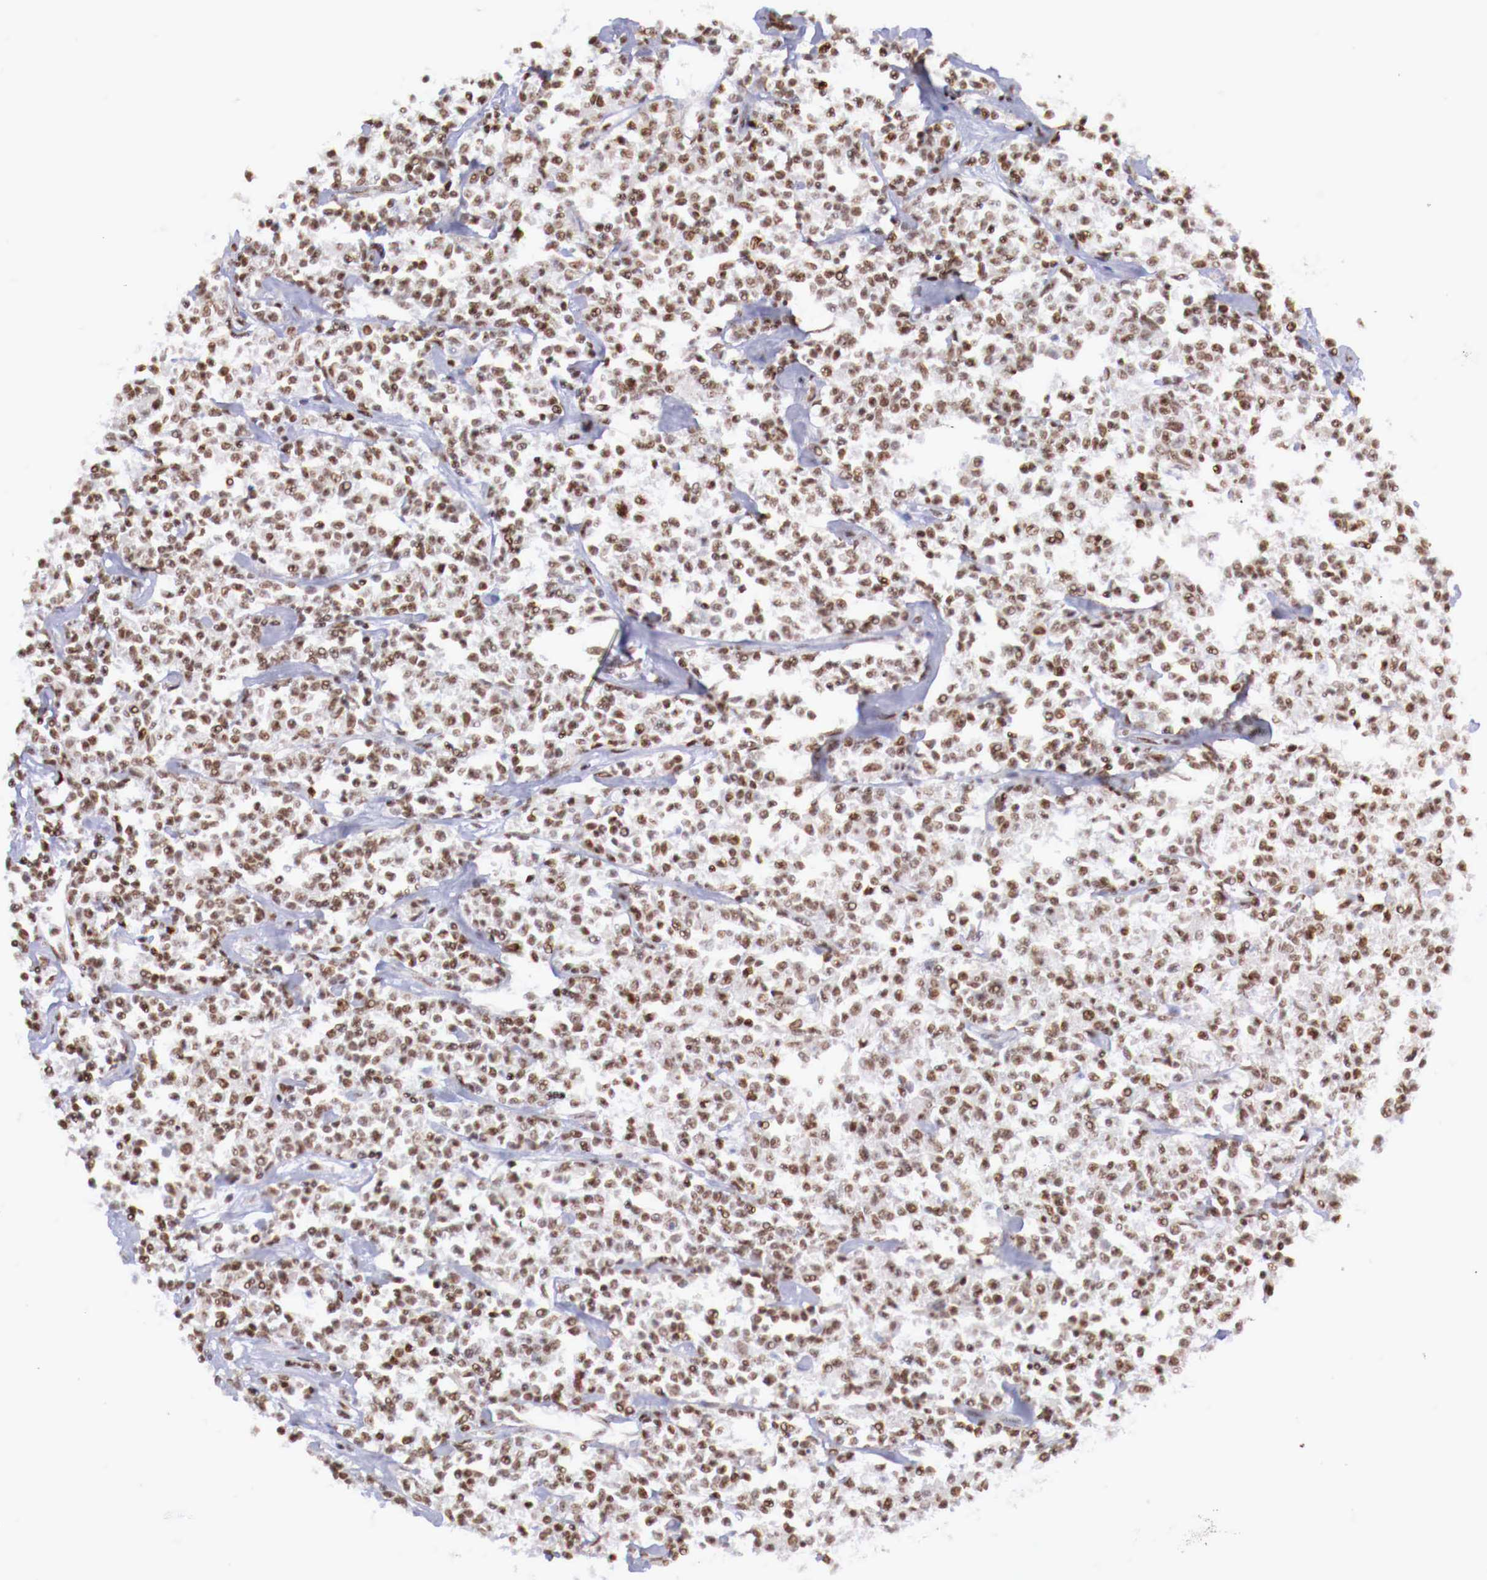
{"staining": {"intensity": "moderate", "quantity": ">75%", "location": "nuclear"}, "tissue": "lymphoma", "cell_type": "Tumor cells", "image_type": "cancer", "snomed": [{"axis": "morphology", "description": "Malignant lymphoma, non-Hodgkin's type, Low grade"}, {"axis": "topography", "description": "Small intestine"}], "caption": "Protein positivity by immunohistochemistry demonstrates moderate nuclear staining in approximately >75% of tumor cells in lymphoma.", "gene": "MAX", "patient": {"sex": "female", "age": 59}}